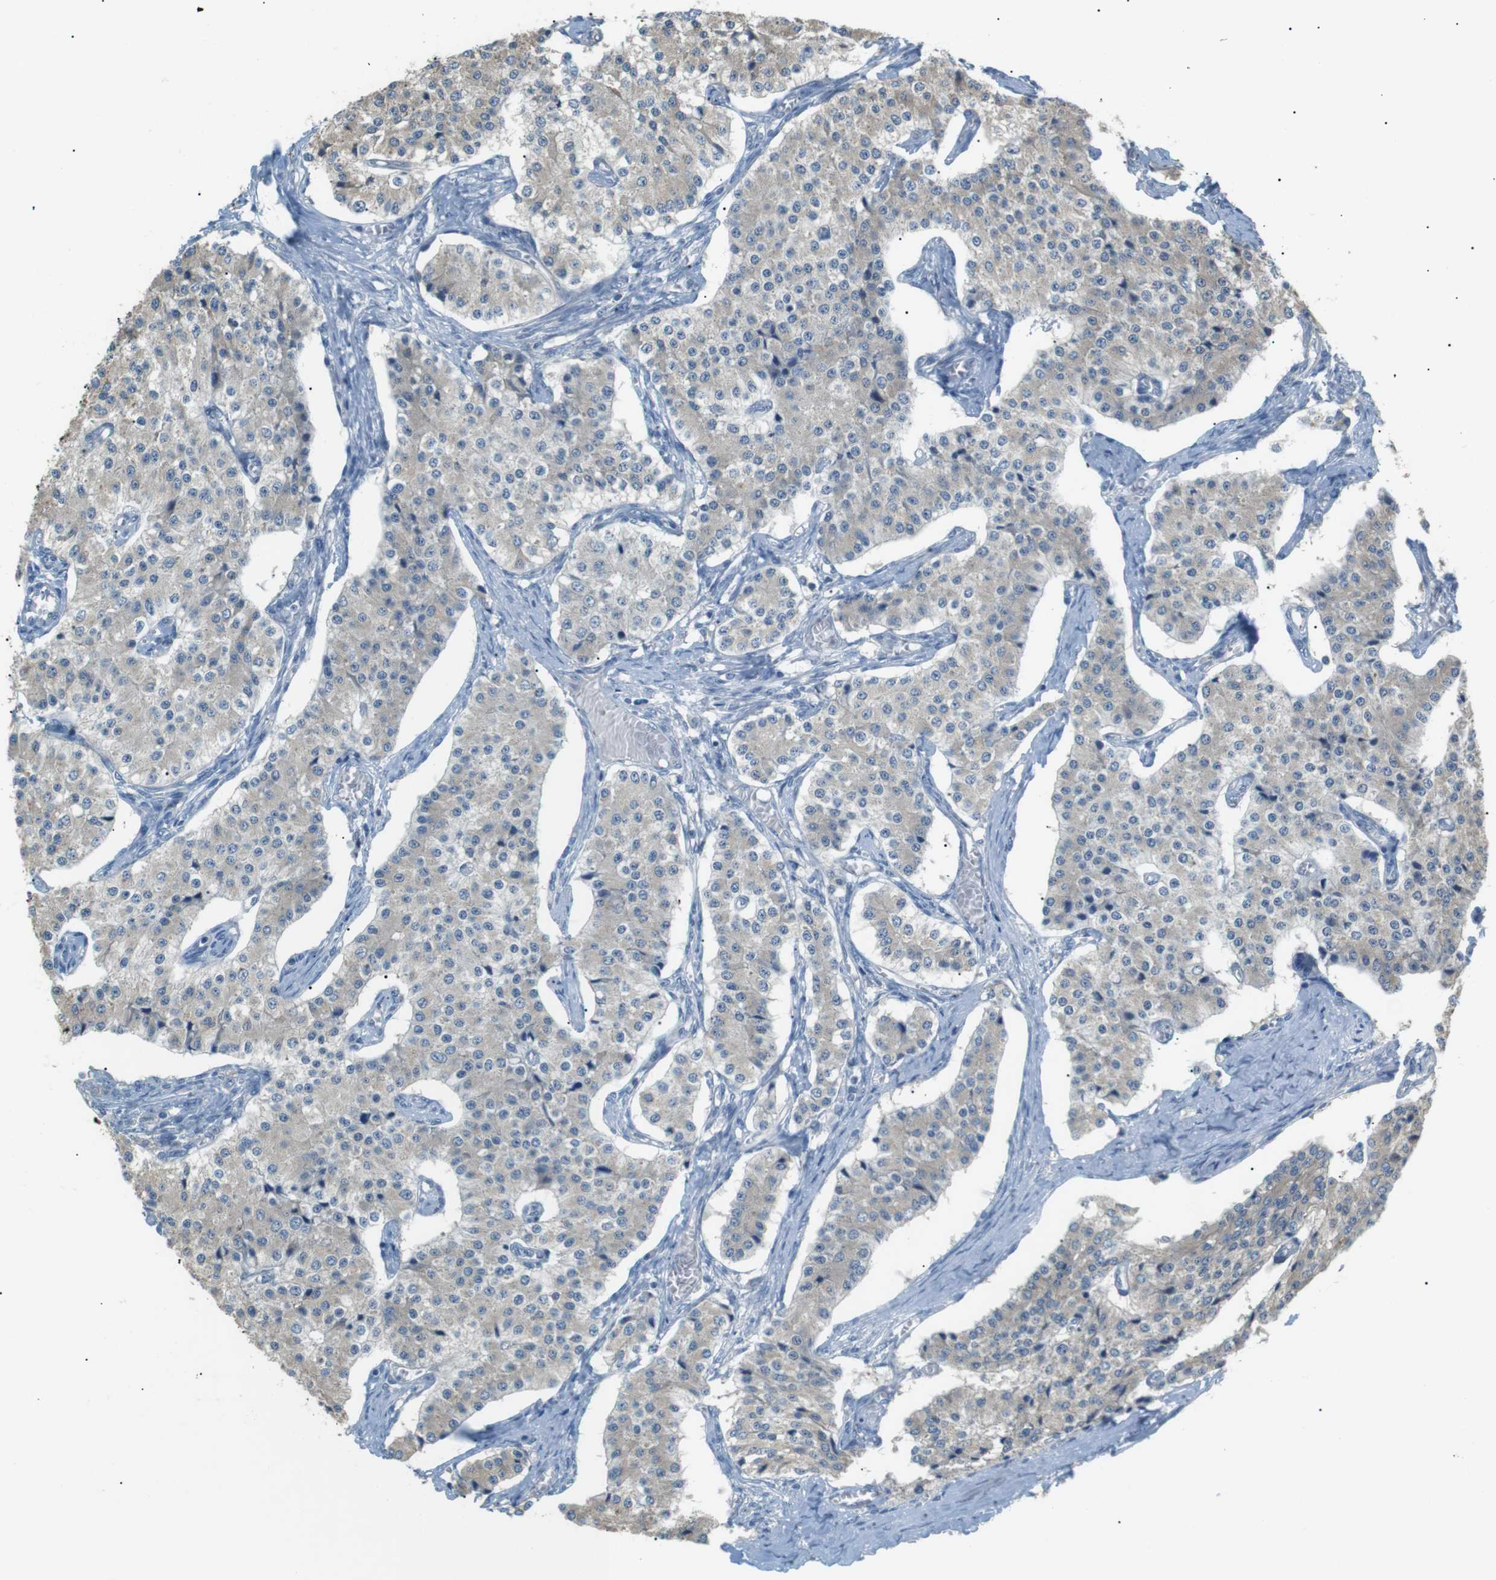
{"staining": {"intensity": "negative", "quantity": "none", "location": "none"}, "tissue": "carcinoid", "cell_type": "Tumor cells", "image_type": "cancer", "snomed": [{"axis": "morphology", "description": "Carcinoid, malignant, NOS"}, {"axis": "topography", "description": "Colon"}], "caption": "The immunohistochemistry histopathology image has no significant staining in tumor cells of carcinoid tissue.", "gene": "CDH26", "patient": {"sex": "female", "age": 52}}